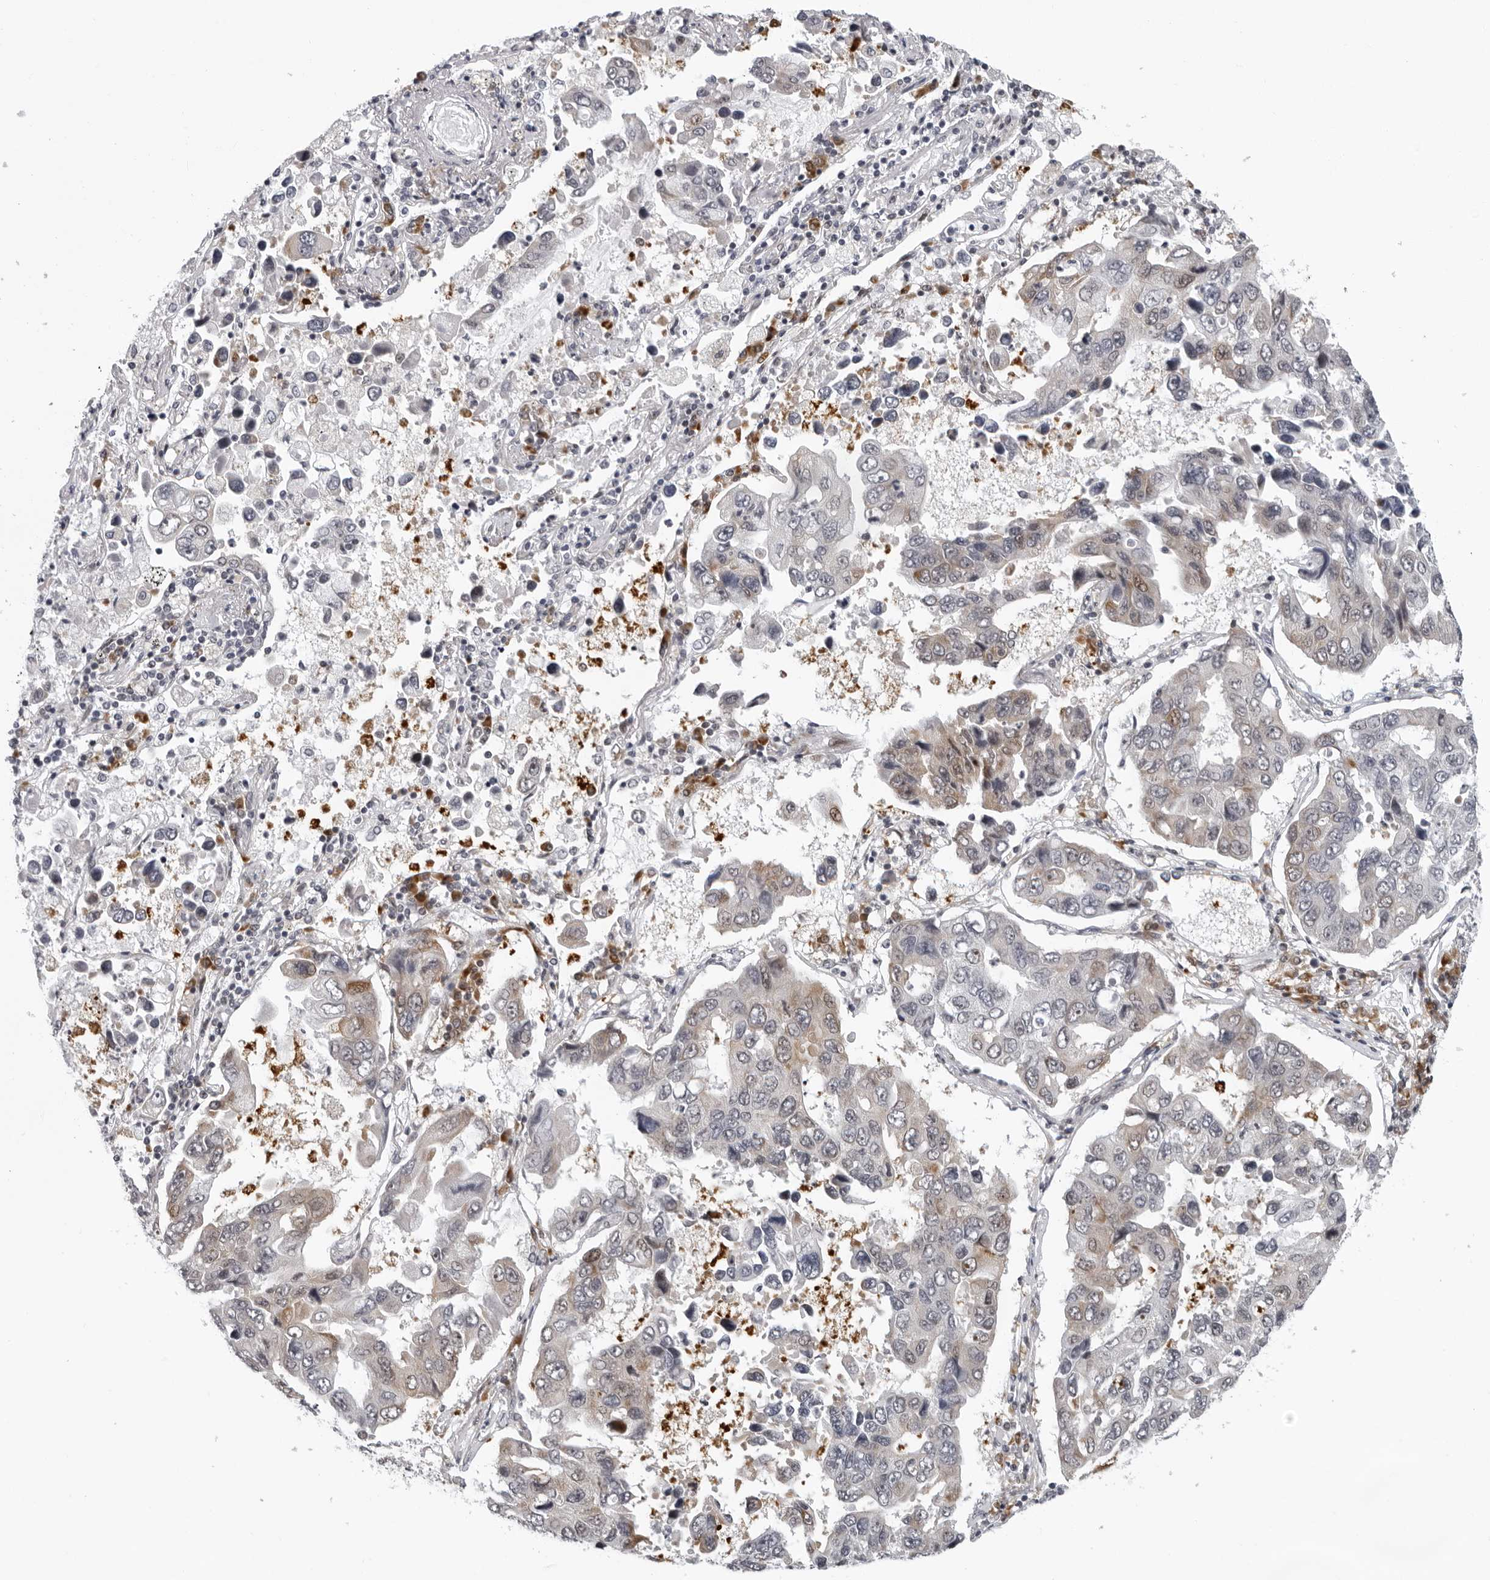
{"staining": {"intensity": "weak", "quantity": "<25%", "location": "cytoplasmic/membranous"}, "tissue": "lung cancer", "cell_type": "Tumor cells", "image_type": "cancer", "snomed": [{"axis": "morphology", "description": "Adenocarcinoma, NOS"}, {"axis": "topography", "description": "Lung"}], "caption": "Tumor cells are negative for protein expression in human lung cancer (adenocarcinoma). (DAB immunohistochemistry visualized using brightfield microscopy, high magnification).", "gene": "PIP4K2C", "patient": {"sex": "male", "age": 64}}